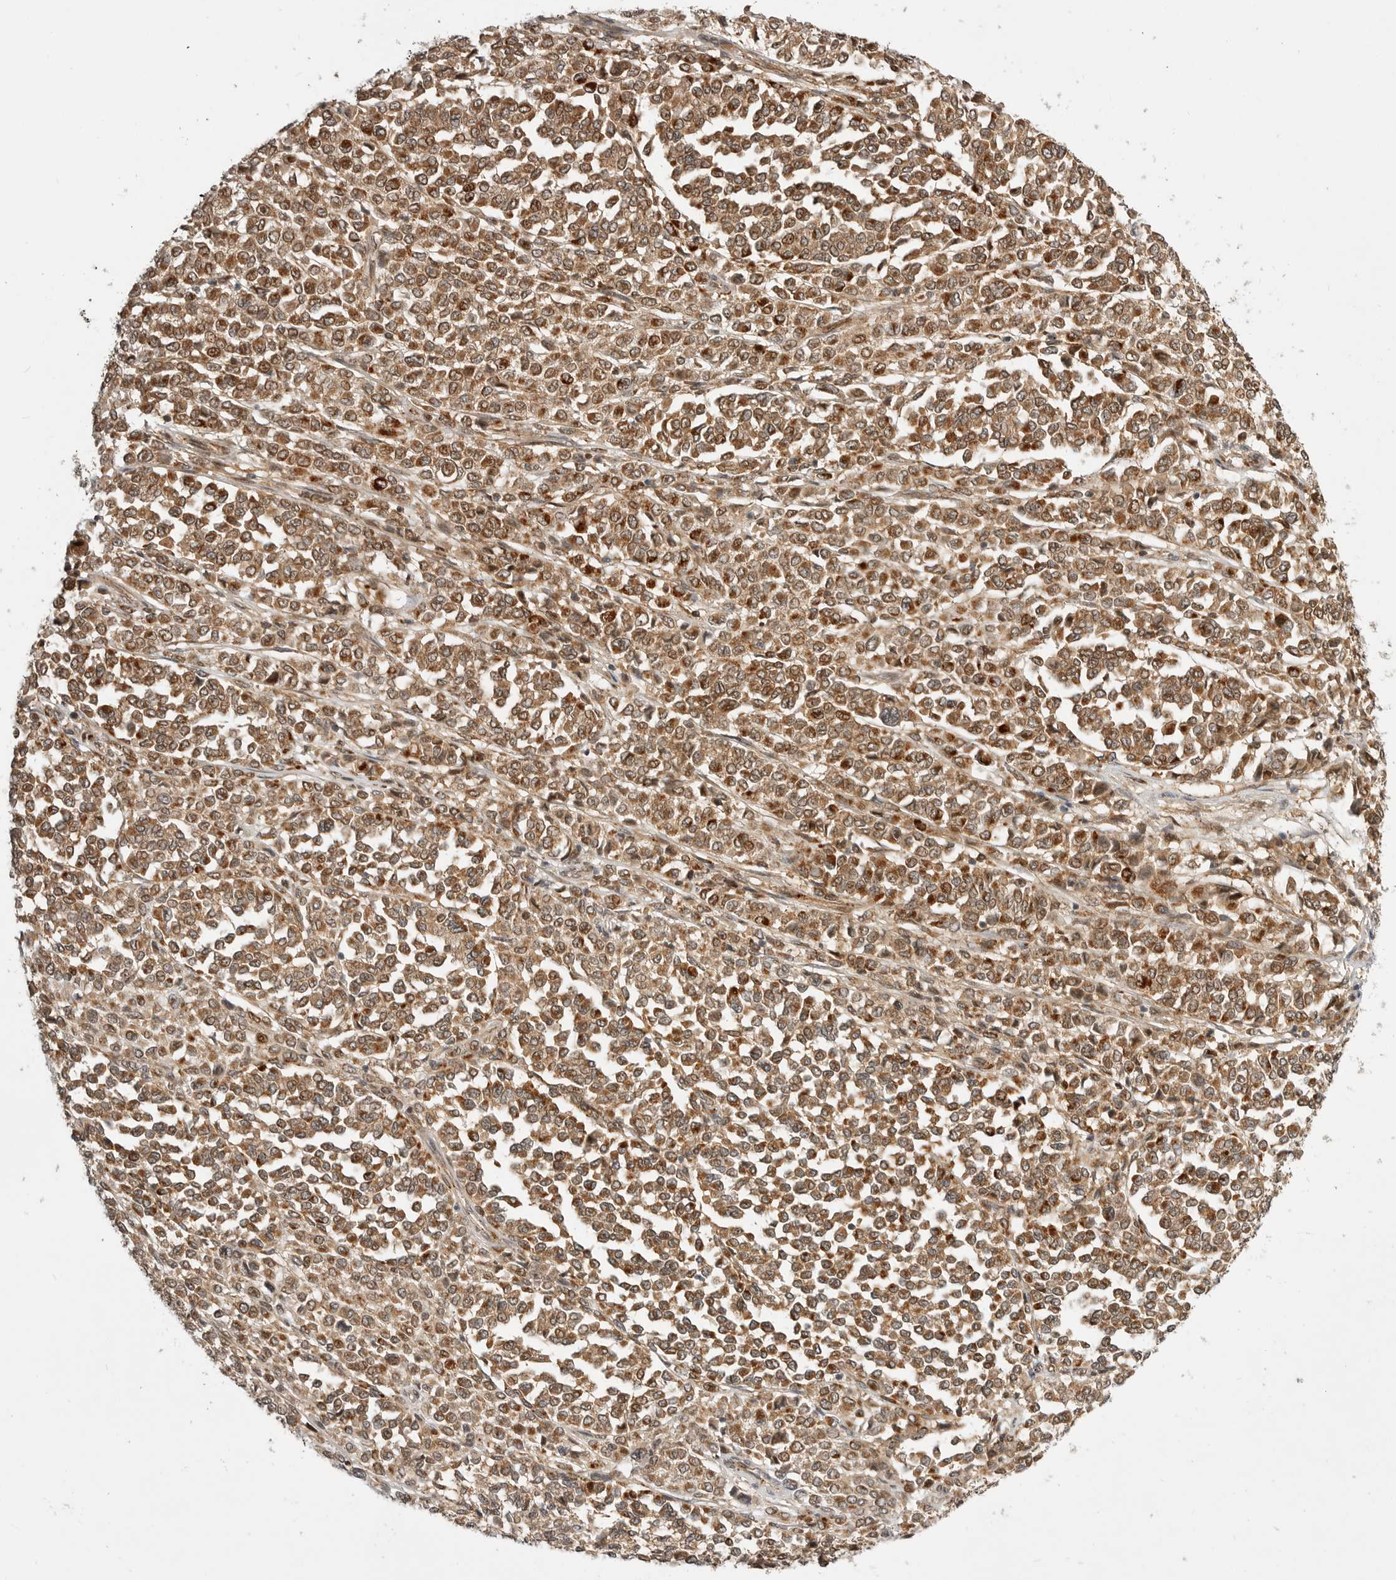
{"staining": {"intensity": "moderate", "quantity": ">75%", "location": "cytoplasmic/membranous,nuclear"}, "tissue": "melanoma", "cell_type": "Tumor cells", "image_type": "cancer", "snomed": [{"axis": "morphology", "description": "Malignant melanoma, Metastatic site"}, {"axis": "topography", "description": "Pancreas"}], "caption": "This is an image of IHC staining of melanoma, which shows moderate expression in the cytoplasmic/membranous and nuclear of tumor cells.", "gene": "CSNK1G3", "patient": {"sex": "female", "age": 30}}